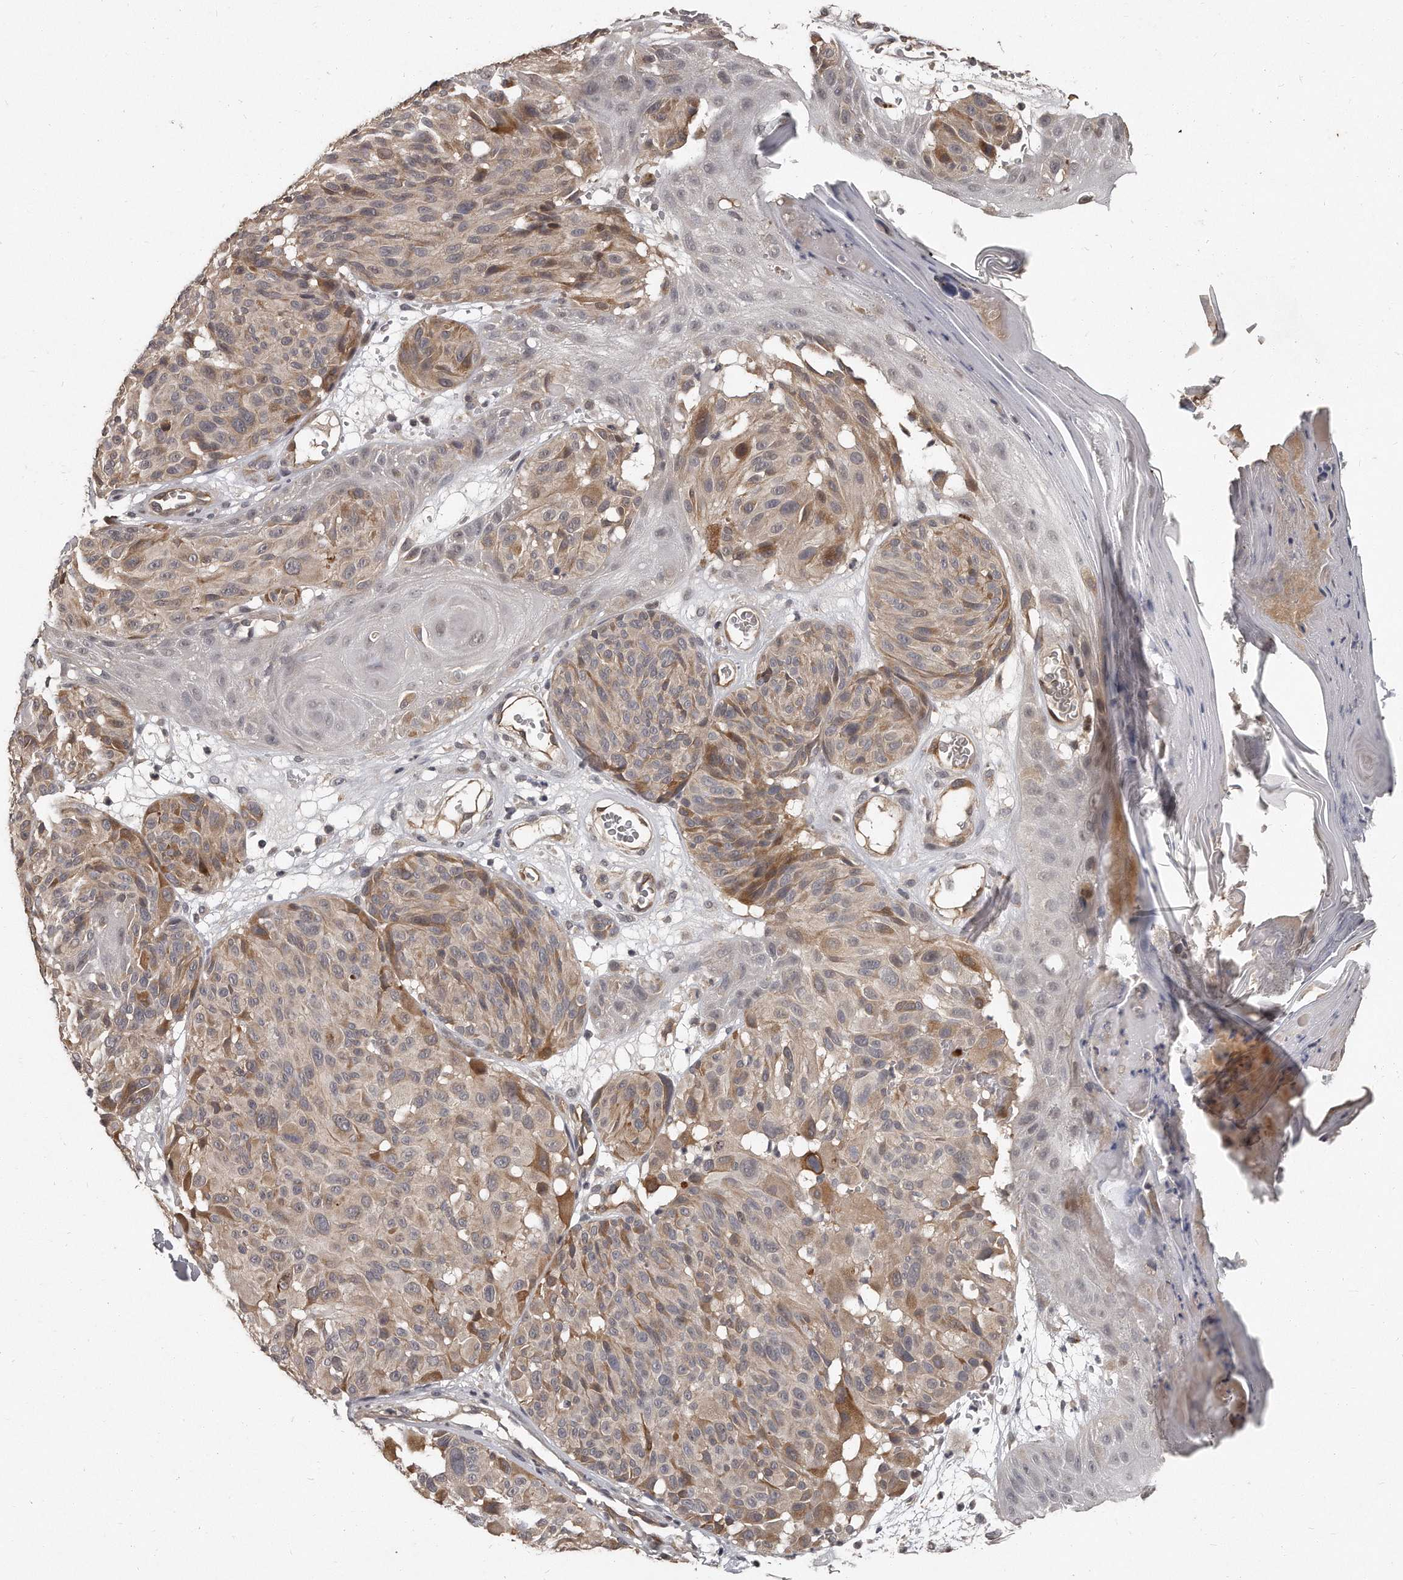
{"staining": {"intensity": "moderate", "quantity": "<25%", "location": "cytoplasmic/membranous"}, "tissue": "melanoma", "cell_type": "Tumor cells", "image_type": "cancer", "snomed": [{"axis": "morphology", "description": "Malignant melanoma, NOS"}, {"axis": "topography", "description": "Skin"}], "caption": "This is an image of immunohistochemistry staining of melanoma, which shows moderate positivity in the cytoplasmic/membranous of tumor cells.", "gene": "GRB10", "patient": {"sex": "male", "age": 83}}